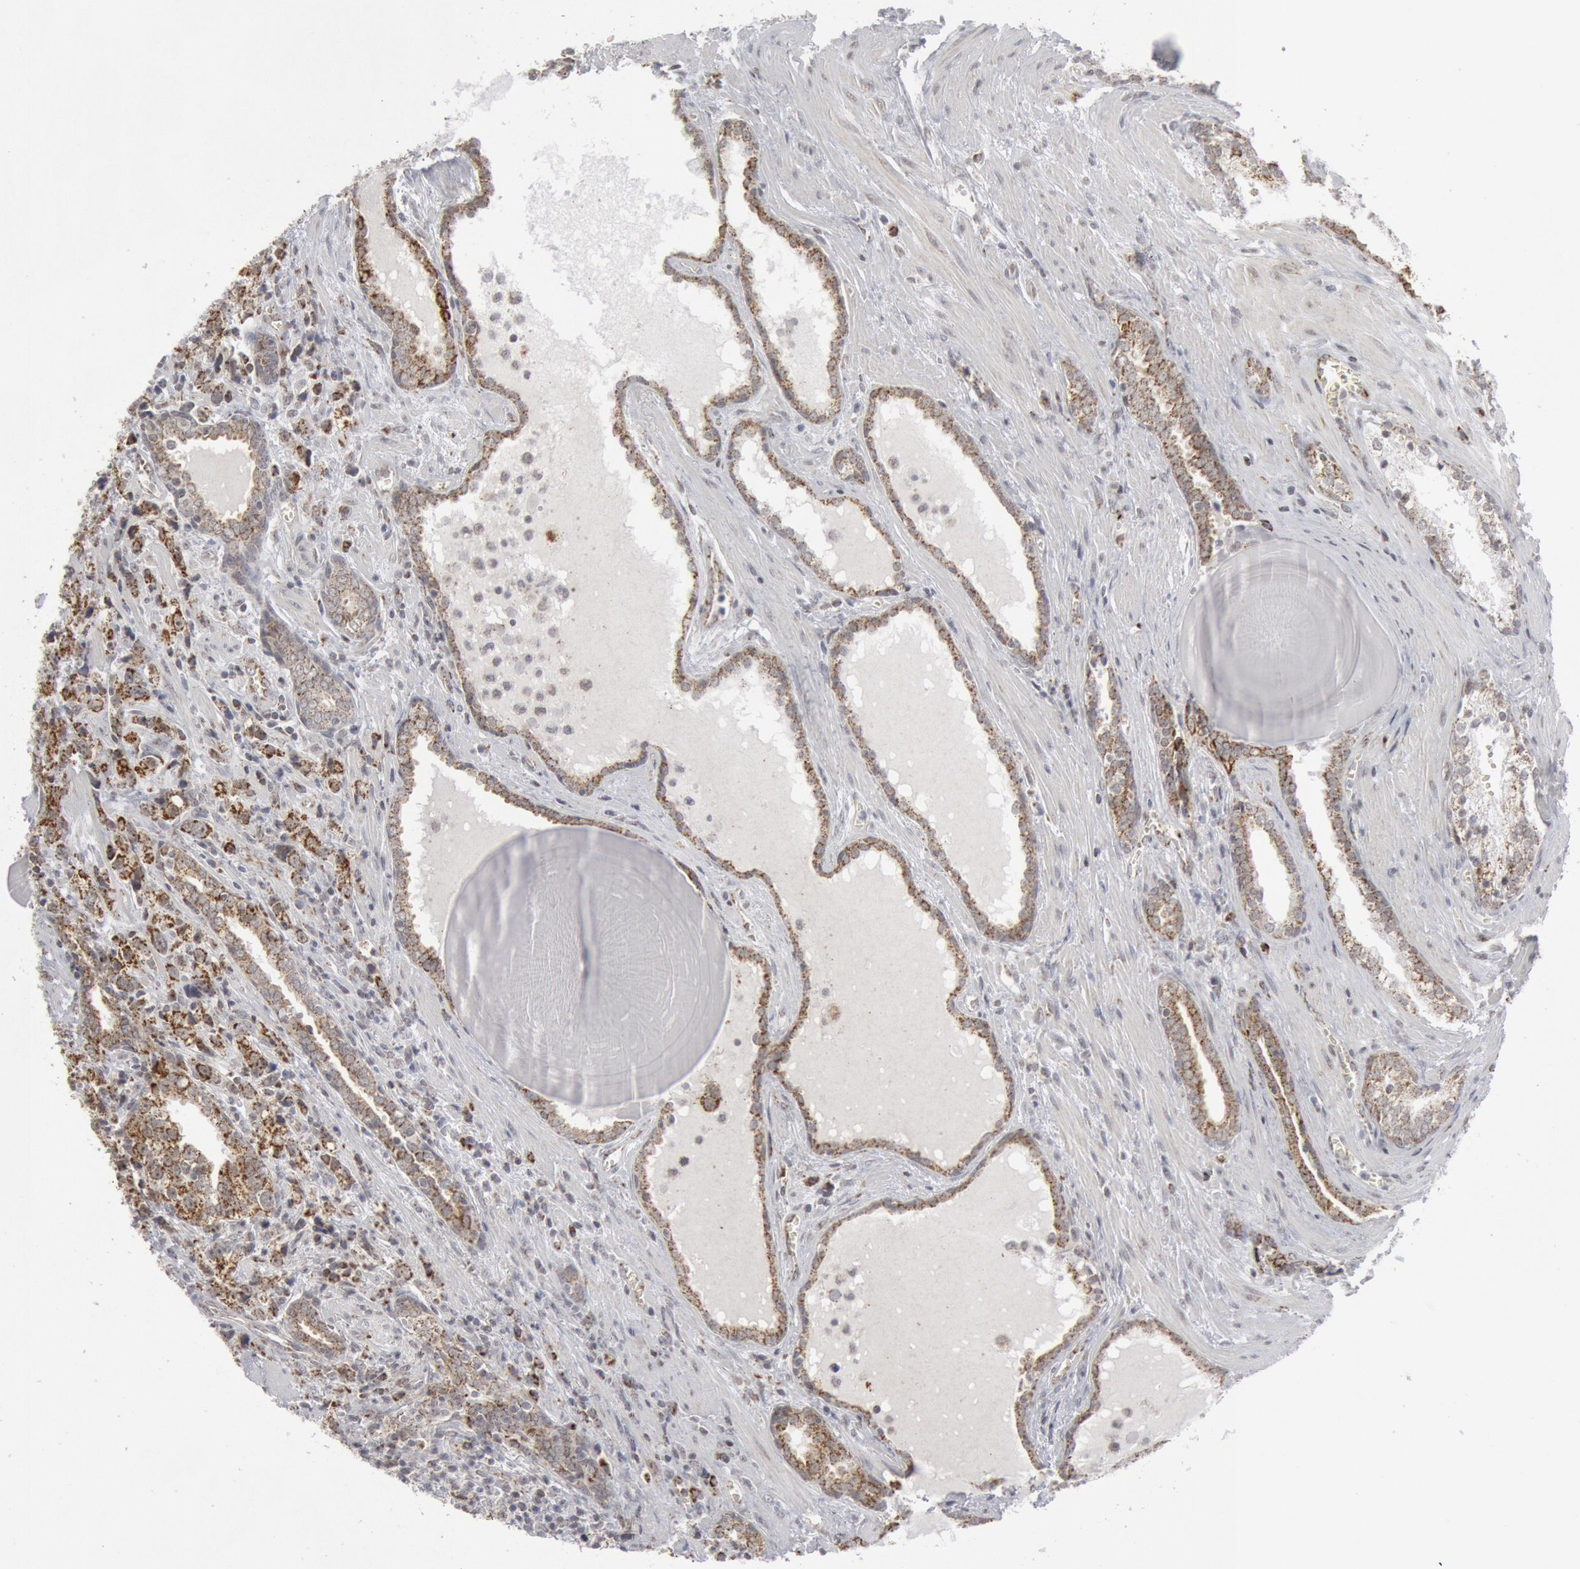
{"staining": {"intensity": "moderate", "quantity": ">75%", "location": "cytoplasmic/membranous"}, "tissue": "prostate cancer", "cell_type": "Tumor cells", "image_type": "cancer", "snomed": [{"axis": "morphology", "description": "Adenocarcinoma, High grade"}, {"axis": "topography", "description": "Prostate"}], "caption": "Adenocarcinoma (high-grade) (prostate) stained for a protein reveals moderate cytoplasmic/membranous positivity in tumor cells.", "gene": "CASP9", "patient": {"sex": "male", "age": 71}}